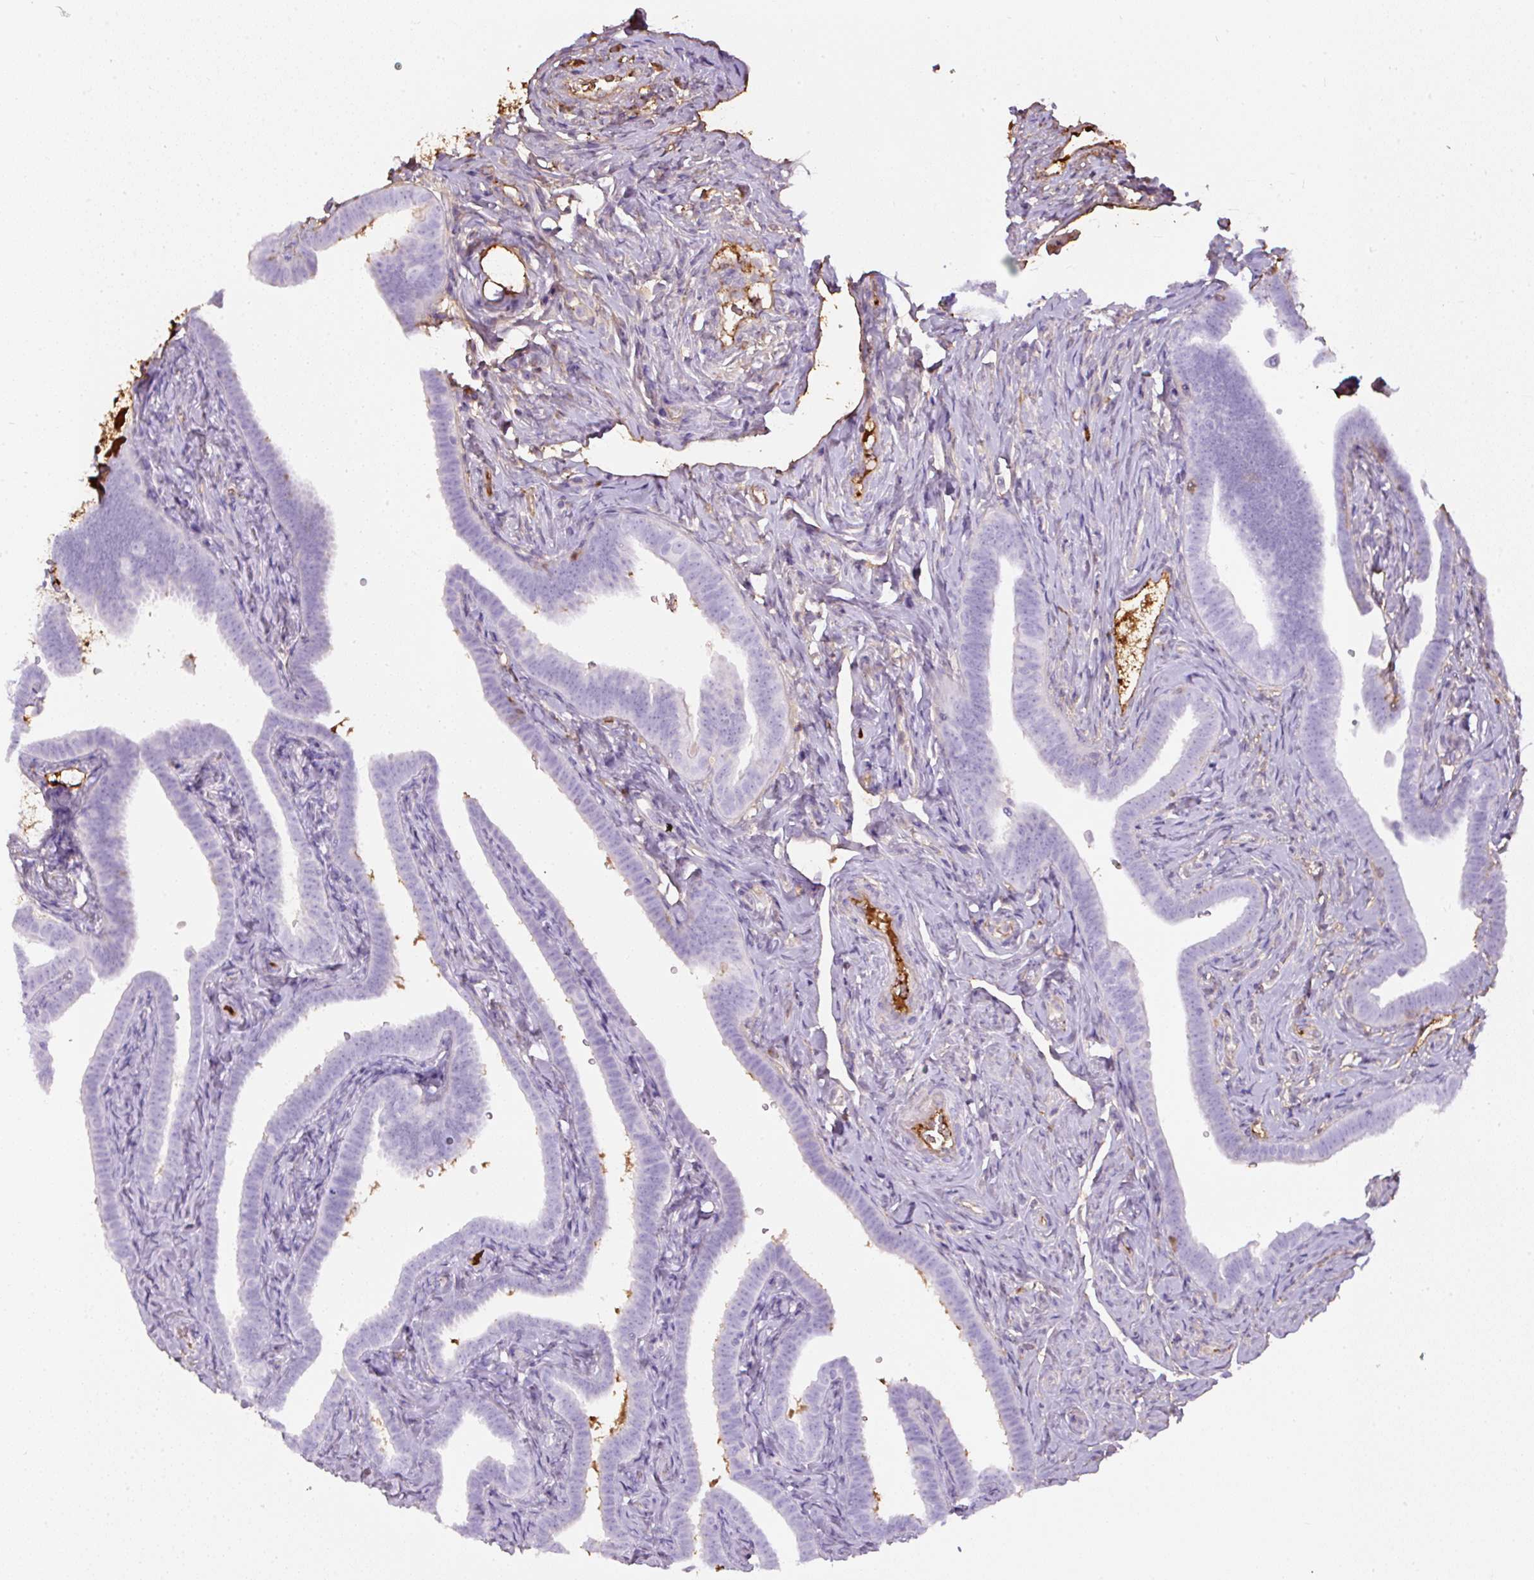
{"staining": {"intensity": "negative", "quantity": "none", "location": "none"}, "tissue": "fallopian tube", "cell_type": "Glandular cells", "image_type": "normal", "snomed": [{"axis": "morphology", "description": "Normal tissue, NOS"}, {"axis": "topography", "description": "Fallopian tube"}], "caption": "Normal fallopian tube was stained to show a protein in brown. There is no significant expression in glandular cells. (DAB (3,3'-diaminobenzidine) IHC, high magnification).", "gene": "APOA1", "patient": {"sex": "female", "age": 69}}